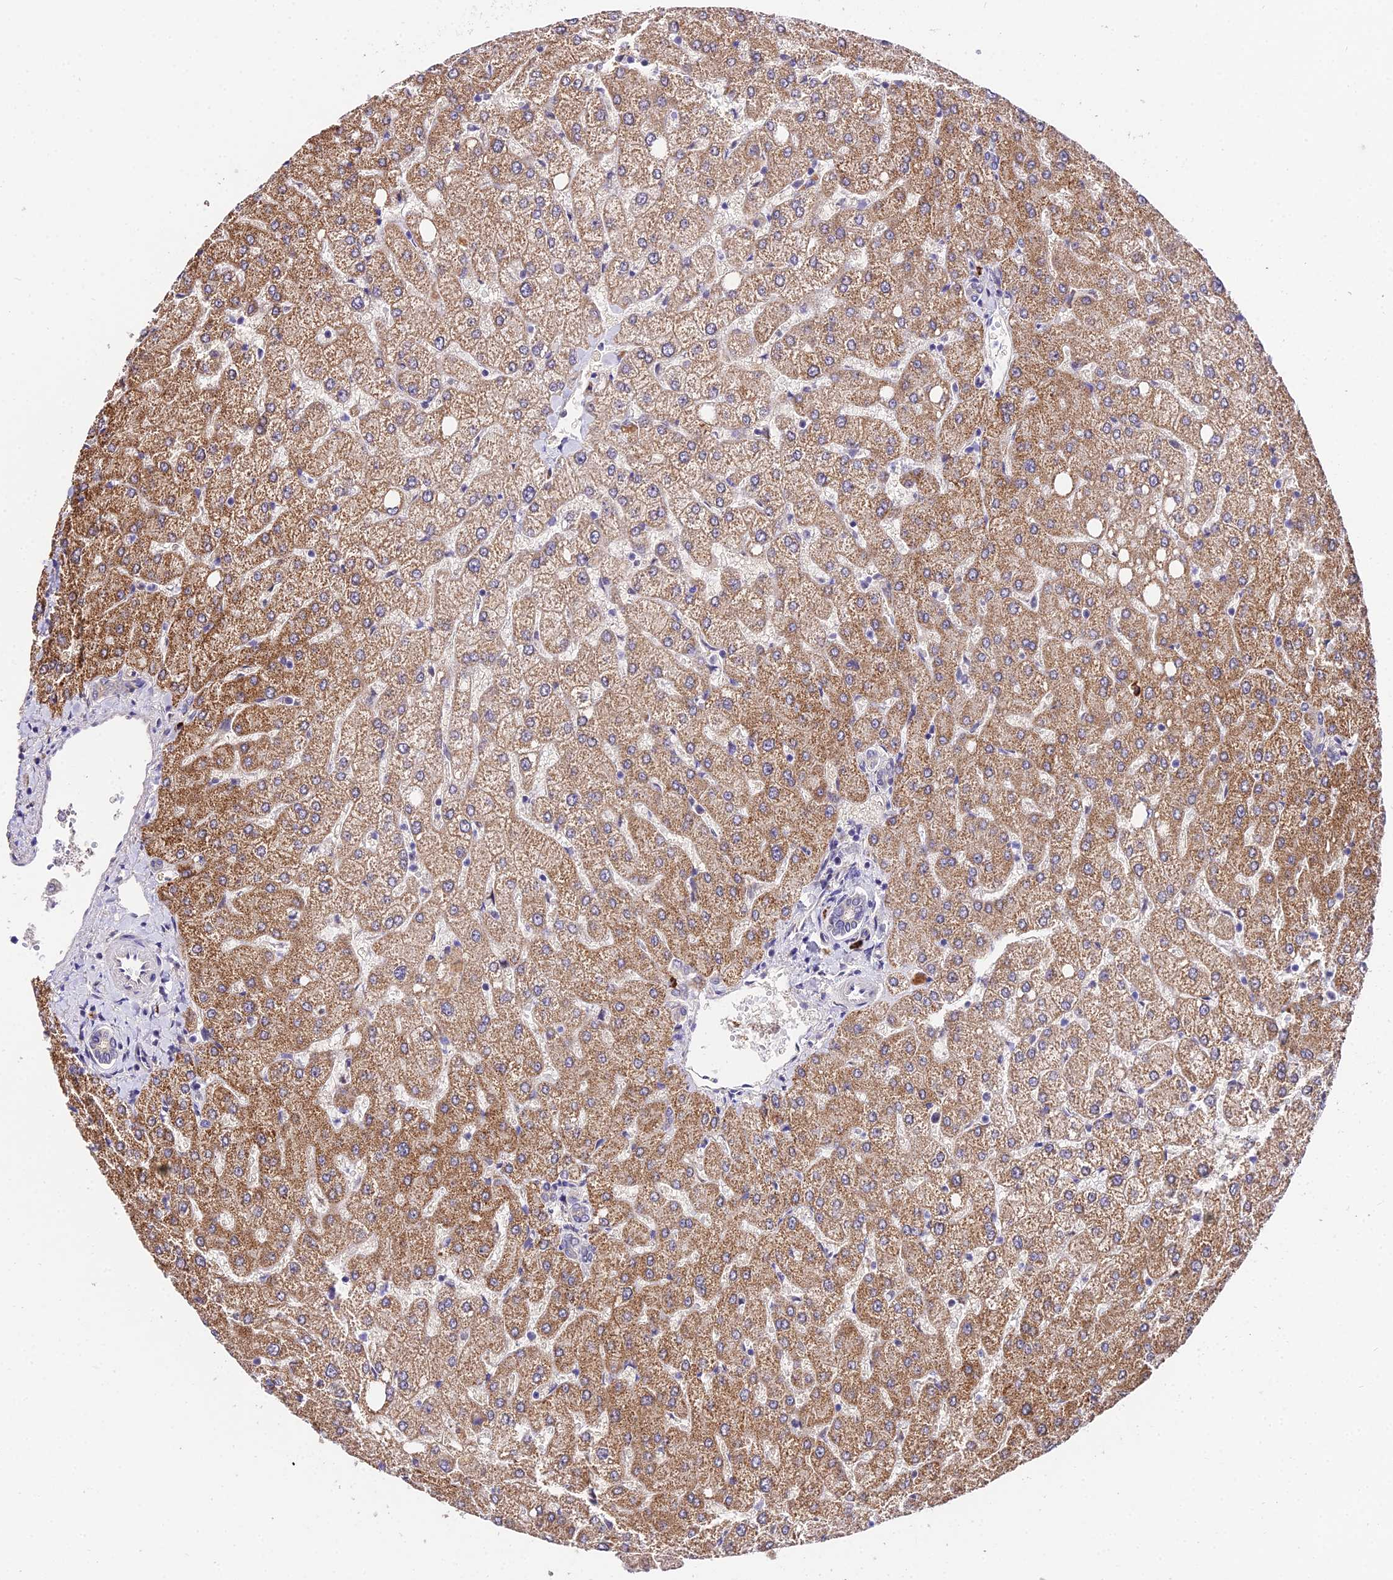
{"staining": {"intensity": "negative", "quantity": "none", "location": "none"}, "tissue": "liver", "cell_type": "Cholangiocytes", "image_type": "normal", "snomed": [{"axis": "morphology", "description": "Normal tissue, NOS"}, {"axis": "topography", "description": "Liver"}], "caption": "Photomicrograph shows no significant protein staining in cholangiocytes of normal liver. Nuclei are stained in blue.", "gene": "POLR2I", "patient": {"sex": "female", "age": 54}}